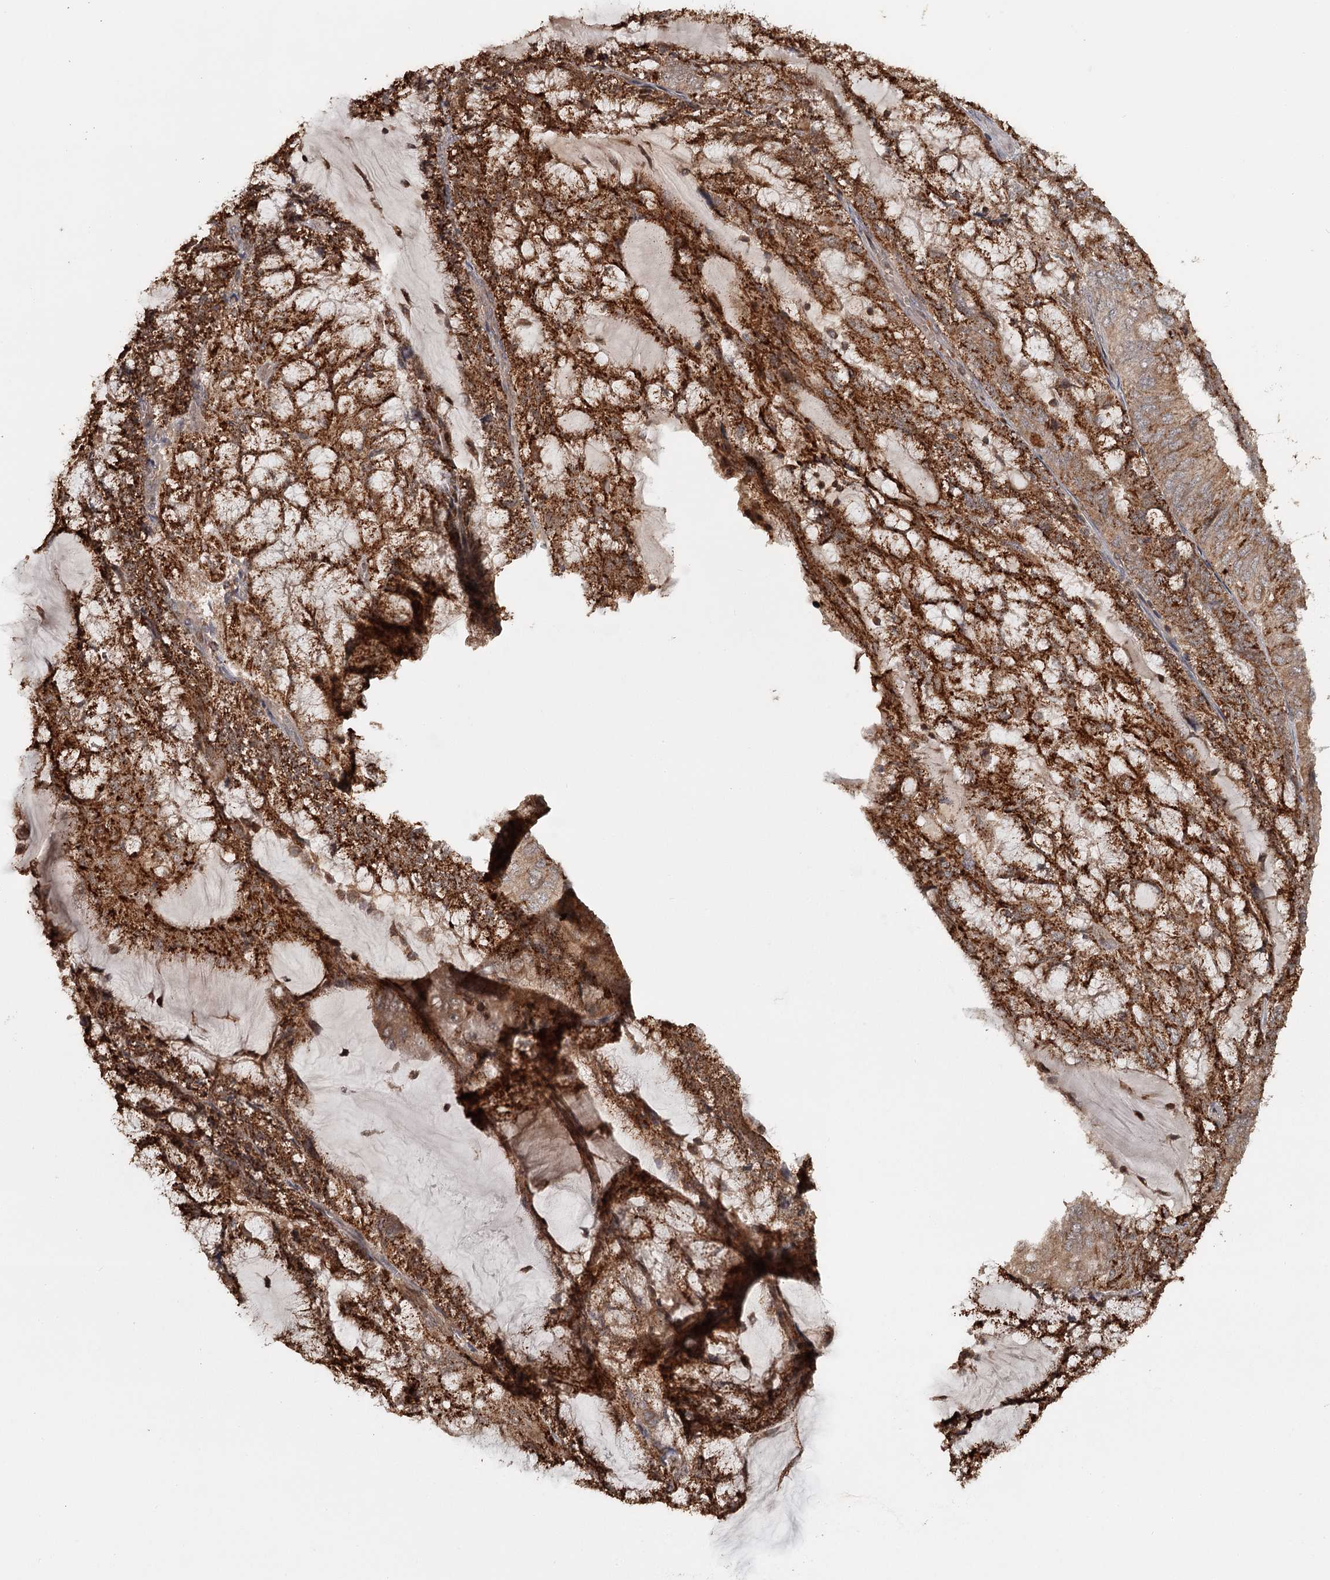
{"staining": {"intensity": "strong", "quantity": ">75%", "location": "cytoplasmic/membranous"}, "tissue": "endometrial cancer", "cell_type": "Tumor cells", "image_type": "cancer", "snomed": [{"axis": "morphology", "description": "Adenocarcinoma, NOS"}, {"axis": "topography", "description": "Endometrium"}], "caption": "Approximately >75% of tumor cells in endometrial cancer exhibit strong cytoplasmic/membranous protein expression as visualized by brown immunohistochemical staining.", "gene": "FAXC", "patient": {"sex": "female", "age": 81}}